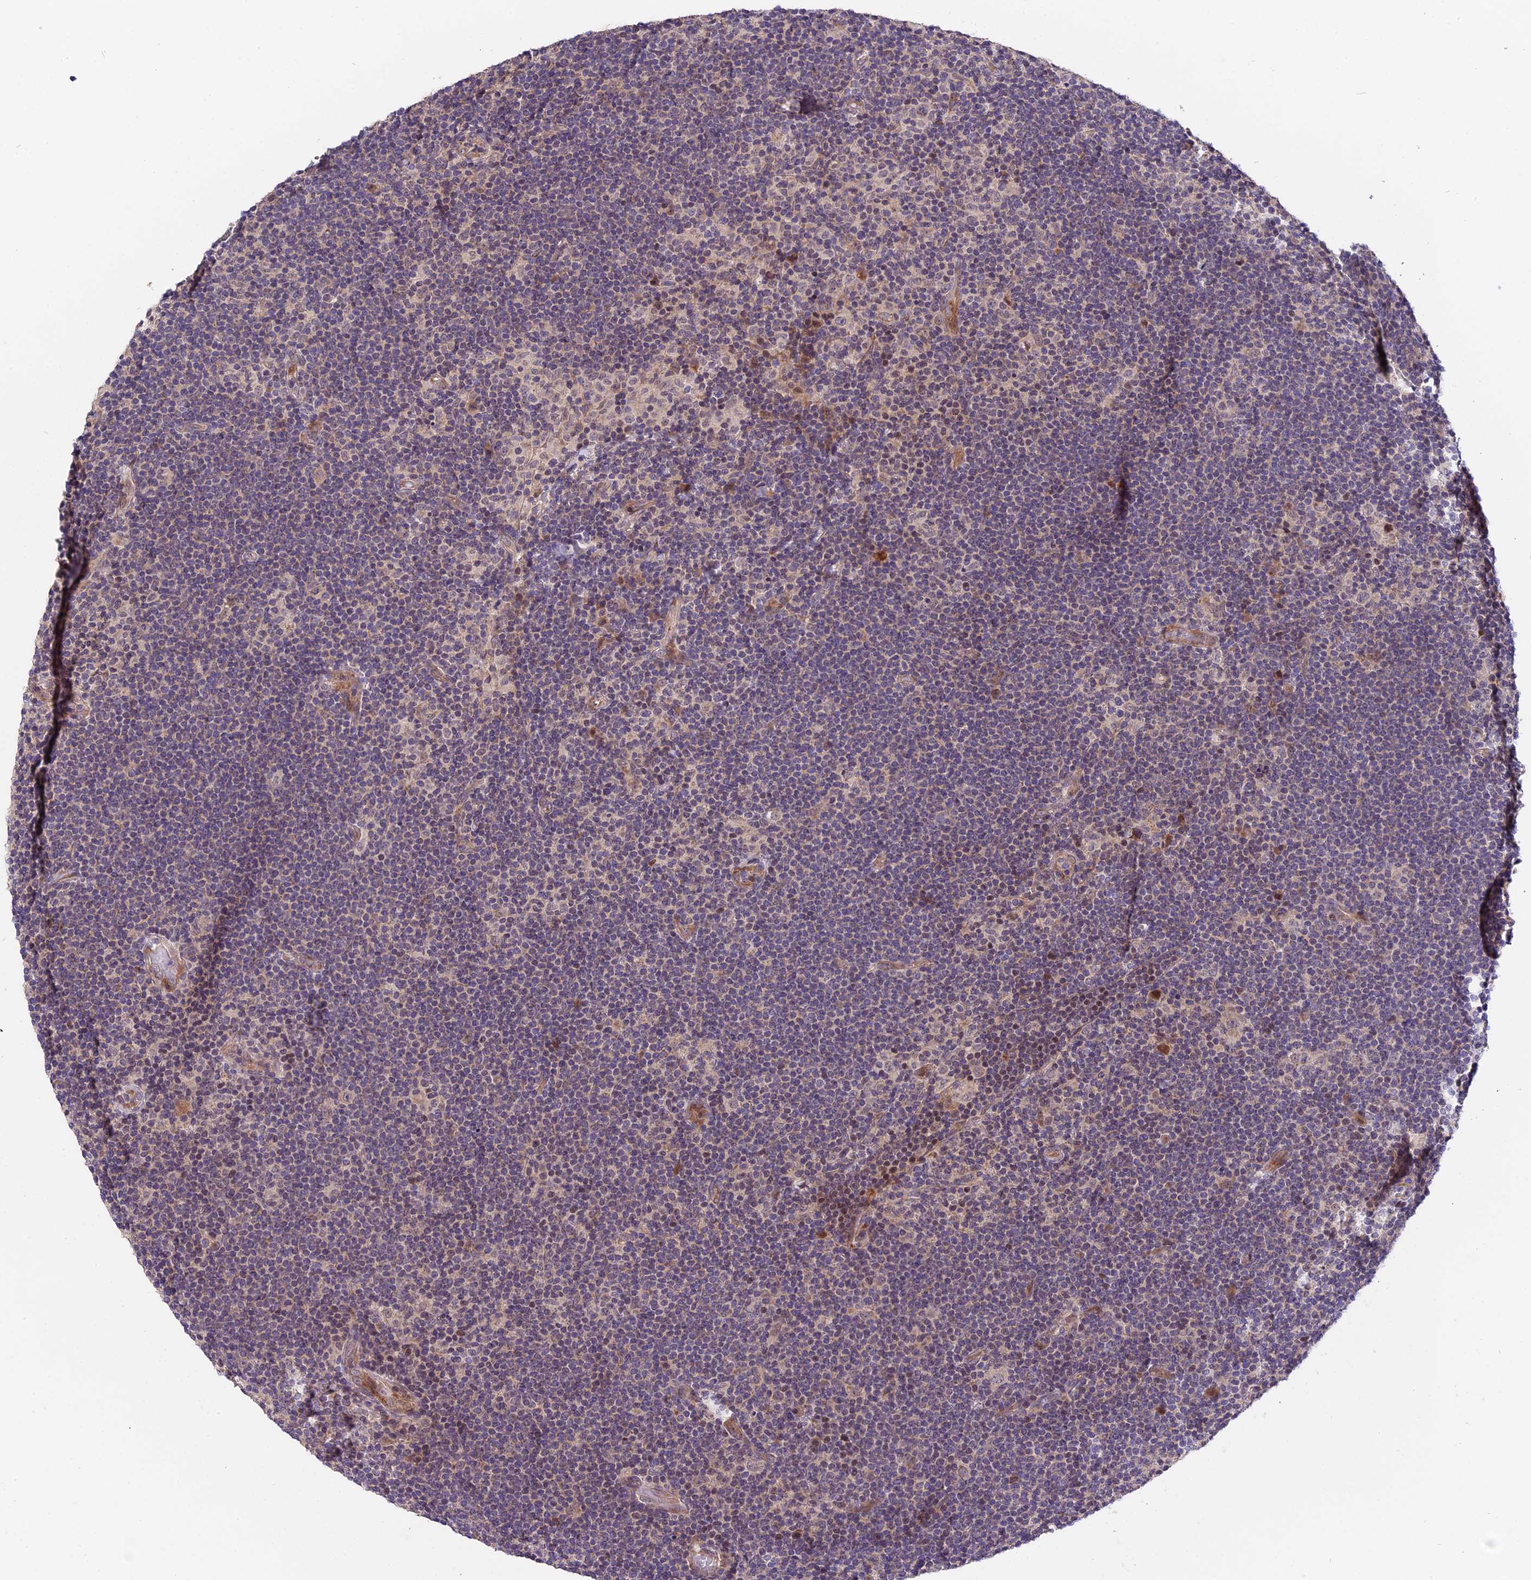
{"staining": {"intensity": "weak", "quantity": "<25%", "location": "nuclear"}, "tissue": "lymphoma", "cell_type": "Tumor cells", "image_type": "cancer", "snomed": [{"axis": "morphology", "description": "Hodgkin's disease, NOS"}, {"axis": "topography", "description": "Lymph node"}], "caption": "Micrograph shows no significant protein expression in tumor cells of Hodgkin's disease.", "gene": "TRMT1", "patient": {"sex": "female", "age": 57}}